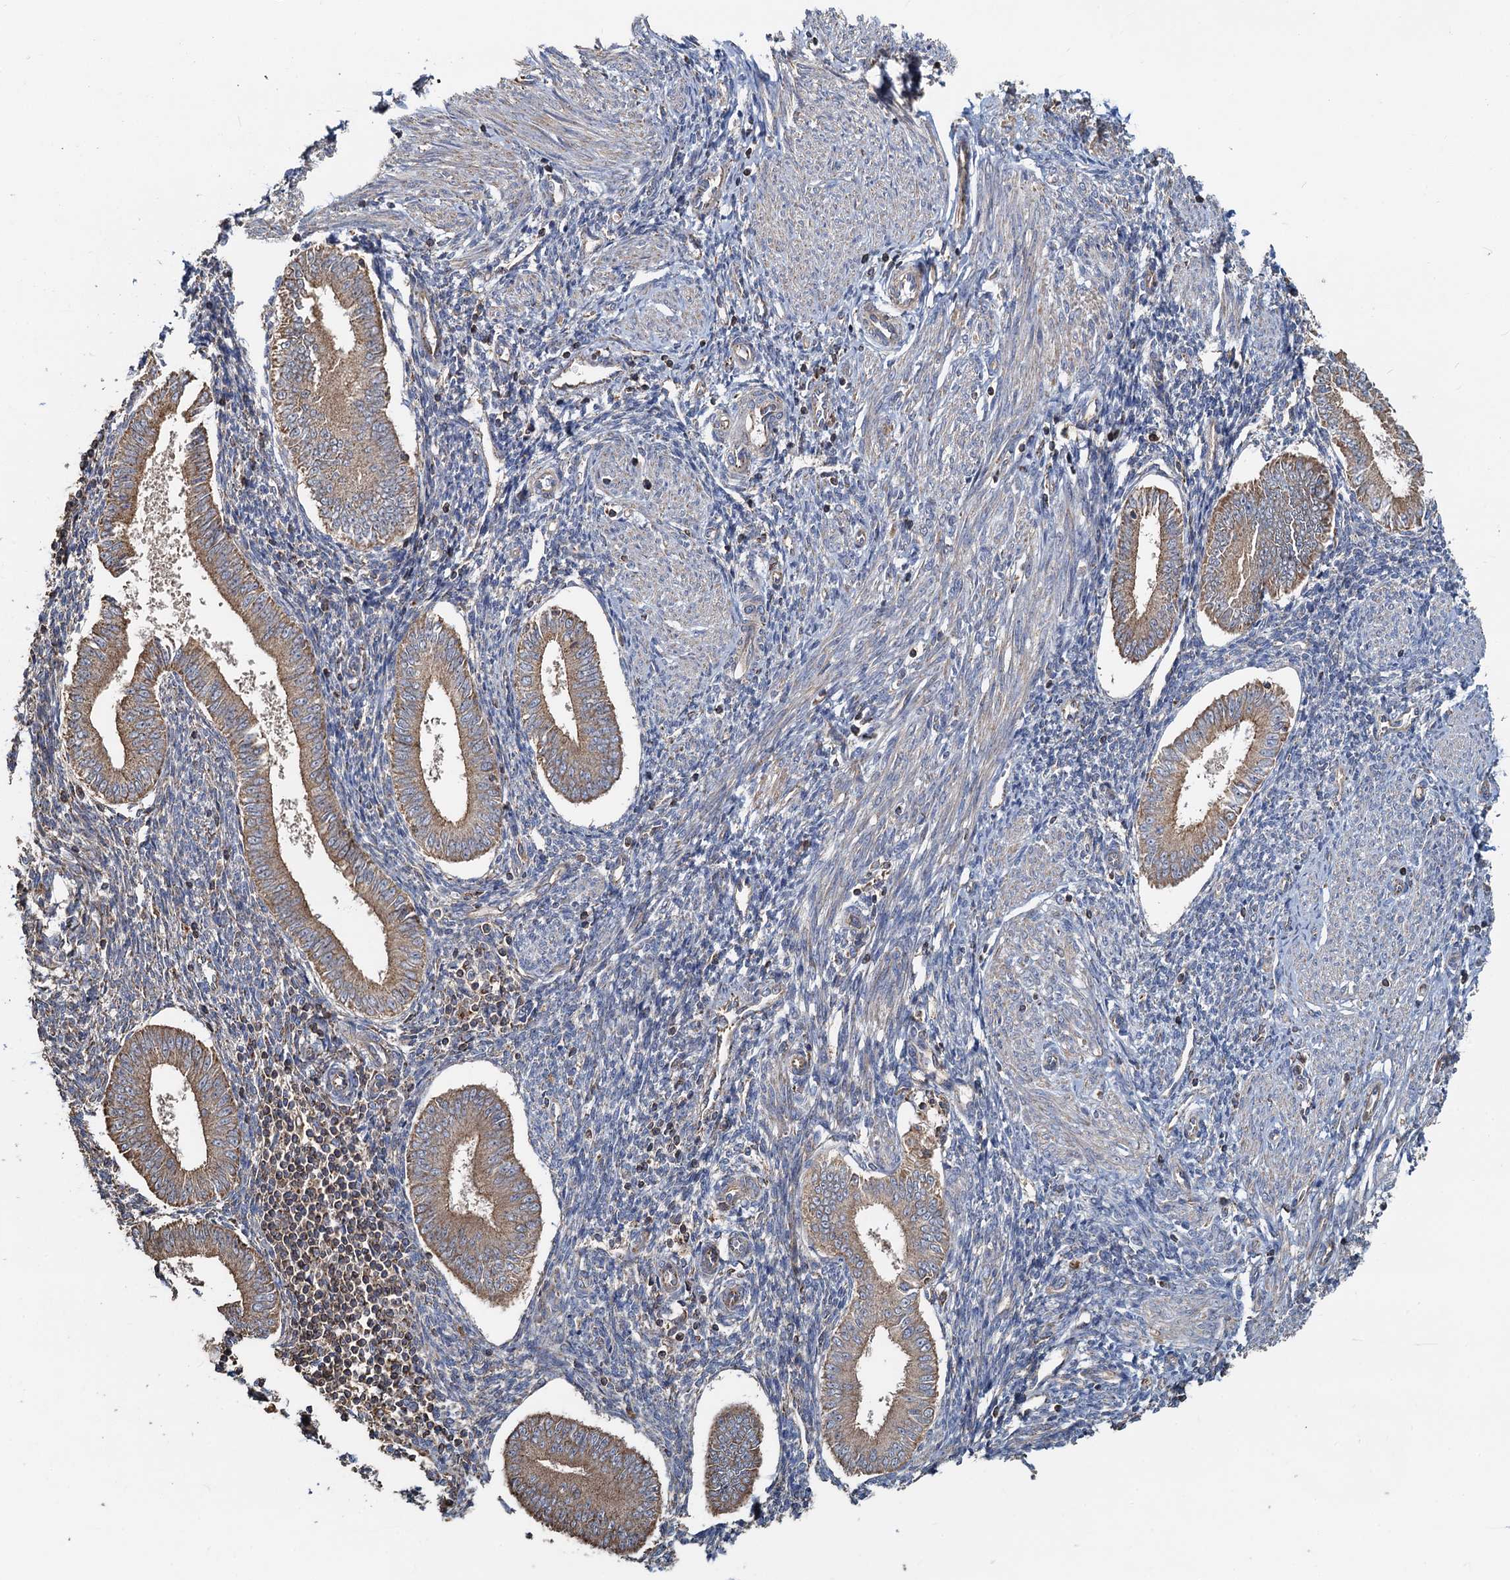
{"staining": {"intensity": "weak", "quantity": "<25%", "location": "cytoplasmic/membranous"}, "tissue": "endometrium", "cell_type": "Cells in endometrial stroma", "image_type": "normal", "snomed": [{"axis": "morphology", "description": "Normal tissue, NOS"}, {"axis": "topography", "description": "Uterus"}, {"axis": "topography", "description": "Endometrium"}], "caption": "Cells in endometrial stroma are negative for brown protein staining in unremarkable endometrium. The staining is performed using DAB brown chromogen with nuclei counter-stained in using hematoxylin.", "gene": "SDS", "patient": {"sex": "female", "age": 48}}